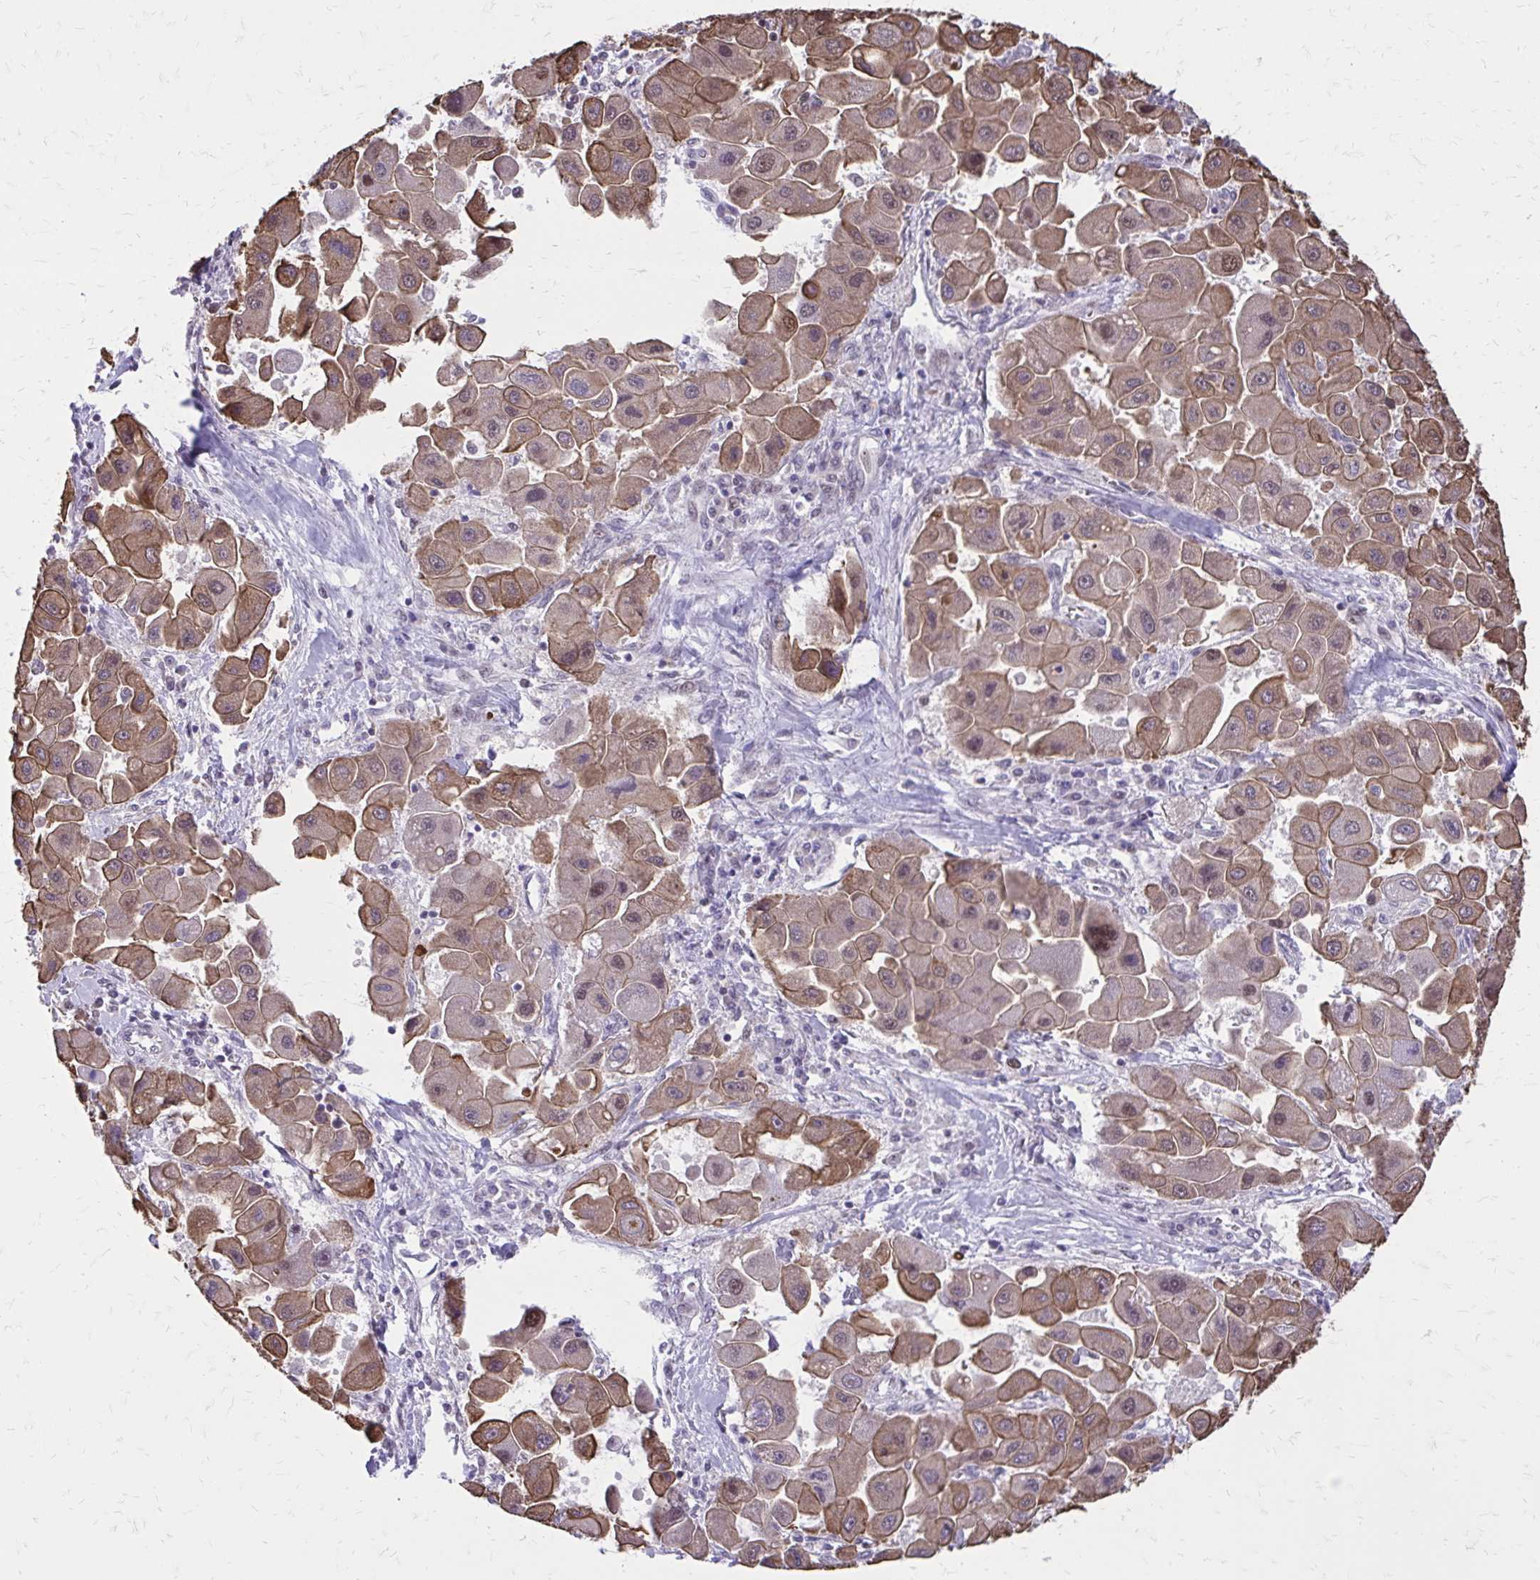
{"staining": {"intensity": "moderate", "quantity": ">75%", "location": "cytoplasmic/membranous,nuclear"}, "tissue": "liver cancer", "cell_type": "Tumor cells", "image_type": "cancer", "snomed": [{"axis": "morphology", "description": "Carcinoma, Hepatocellular, NOS"}, {"axis": "topography", "description": "Liver"}], "caption": "Moderate cytoplasmic/membranous and nuclear staining for a protein is seen in about >75% of tumor cells of liver cancer (hepatocellular carcinoma) using IHC.", "gene": "ANKRD30B", "patient": {"sex": "male", "age": 24}}